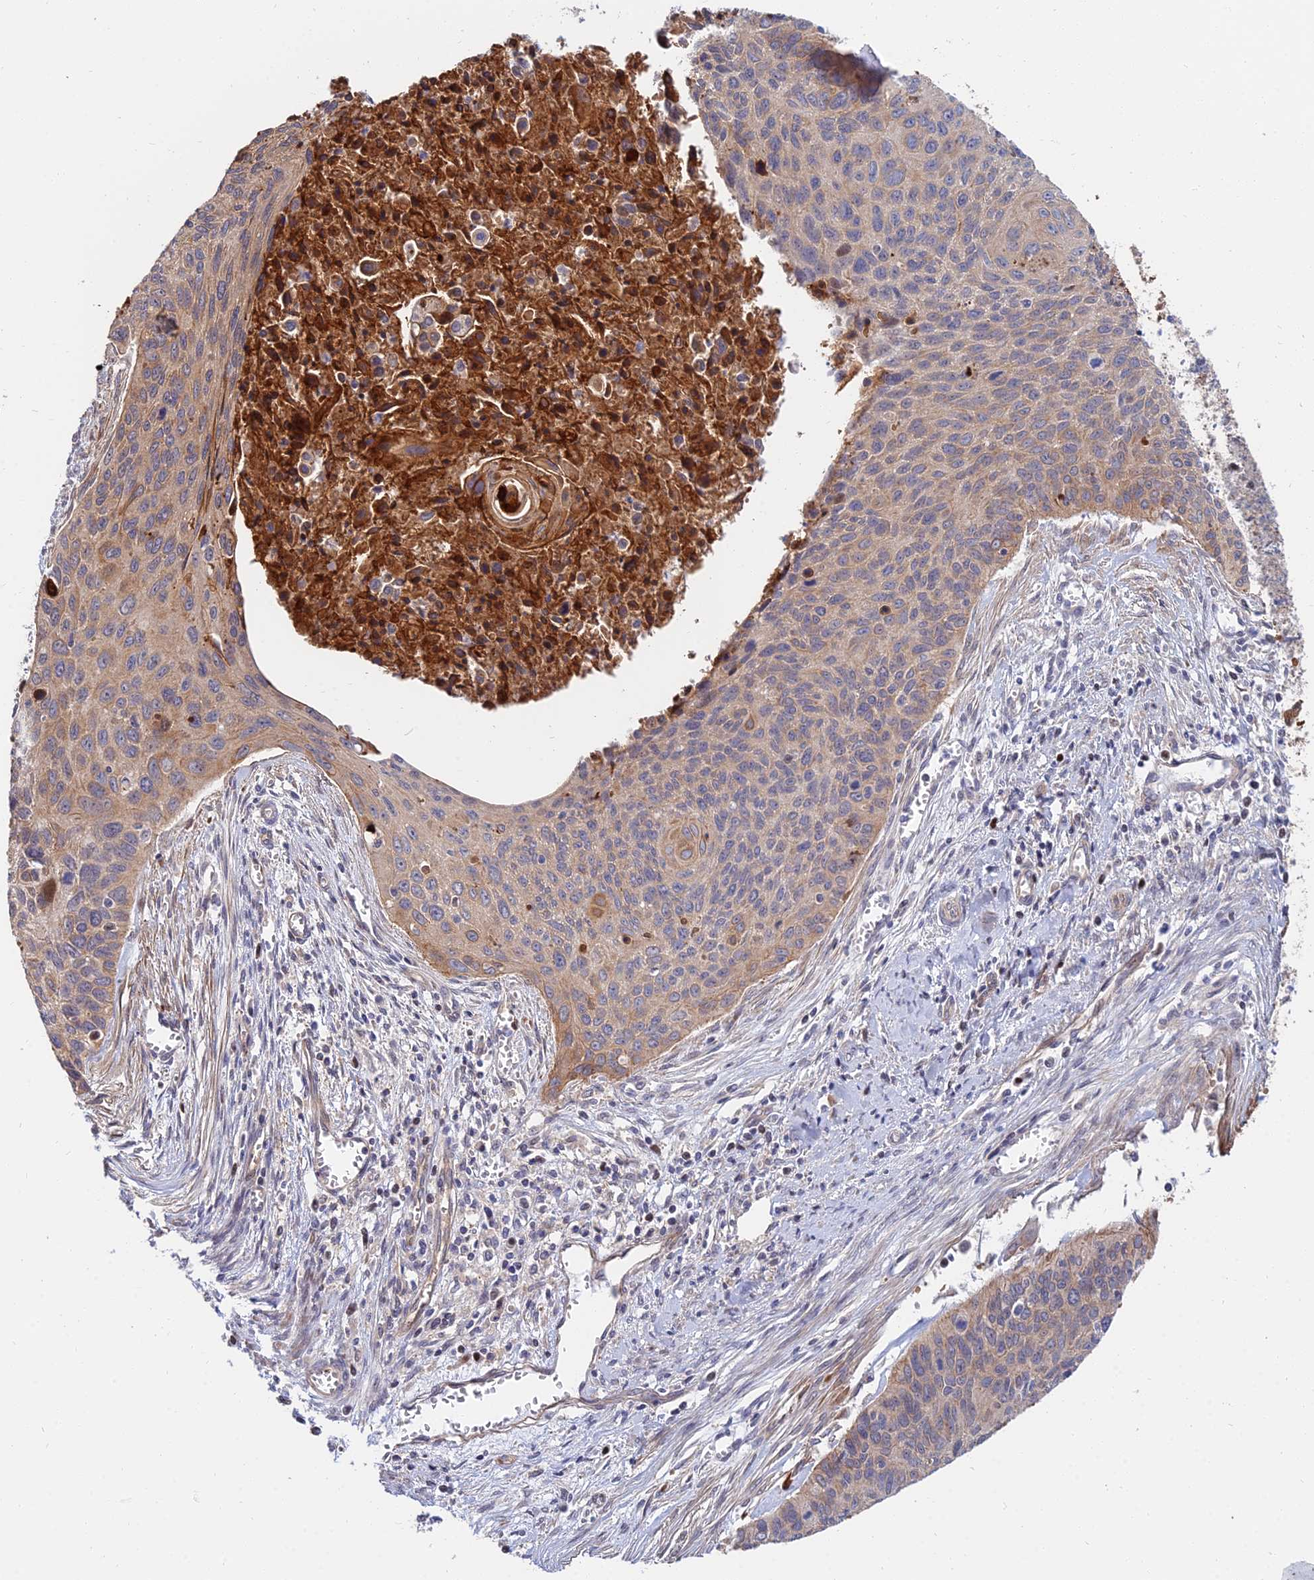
{"staining": {"intensity": "moderate", "quantity": "25%-75%", "location": "cytoplasmic/membranous"}, "tissue": "cervical cancer", "cell_type": "Tumor cells", "image_type": "cancer", "snomed": [{"axis": "morphology", "description": "Squamous cell carcinoma, NOS"}, {"axis": "topography", "description": "Cervix"}], "caption": "Squamous cell carcinoma (cervical) stained with DAB (3,3'-diaminobenzidine) IHC shows medium levels of moderate cytoplasmic/membranous positivity in approximately 25%-75% of tumor cells.", "gene": "TRIM43B", "patient": {"sex": "female", "age": 55}}